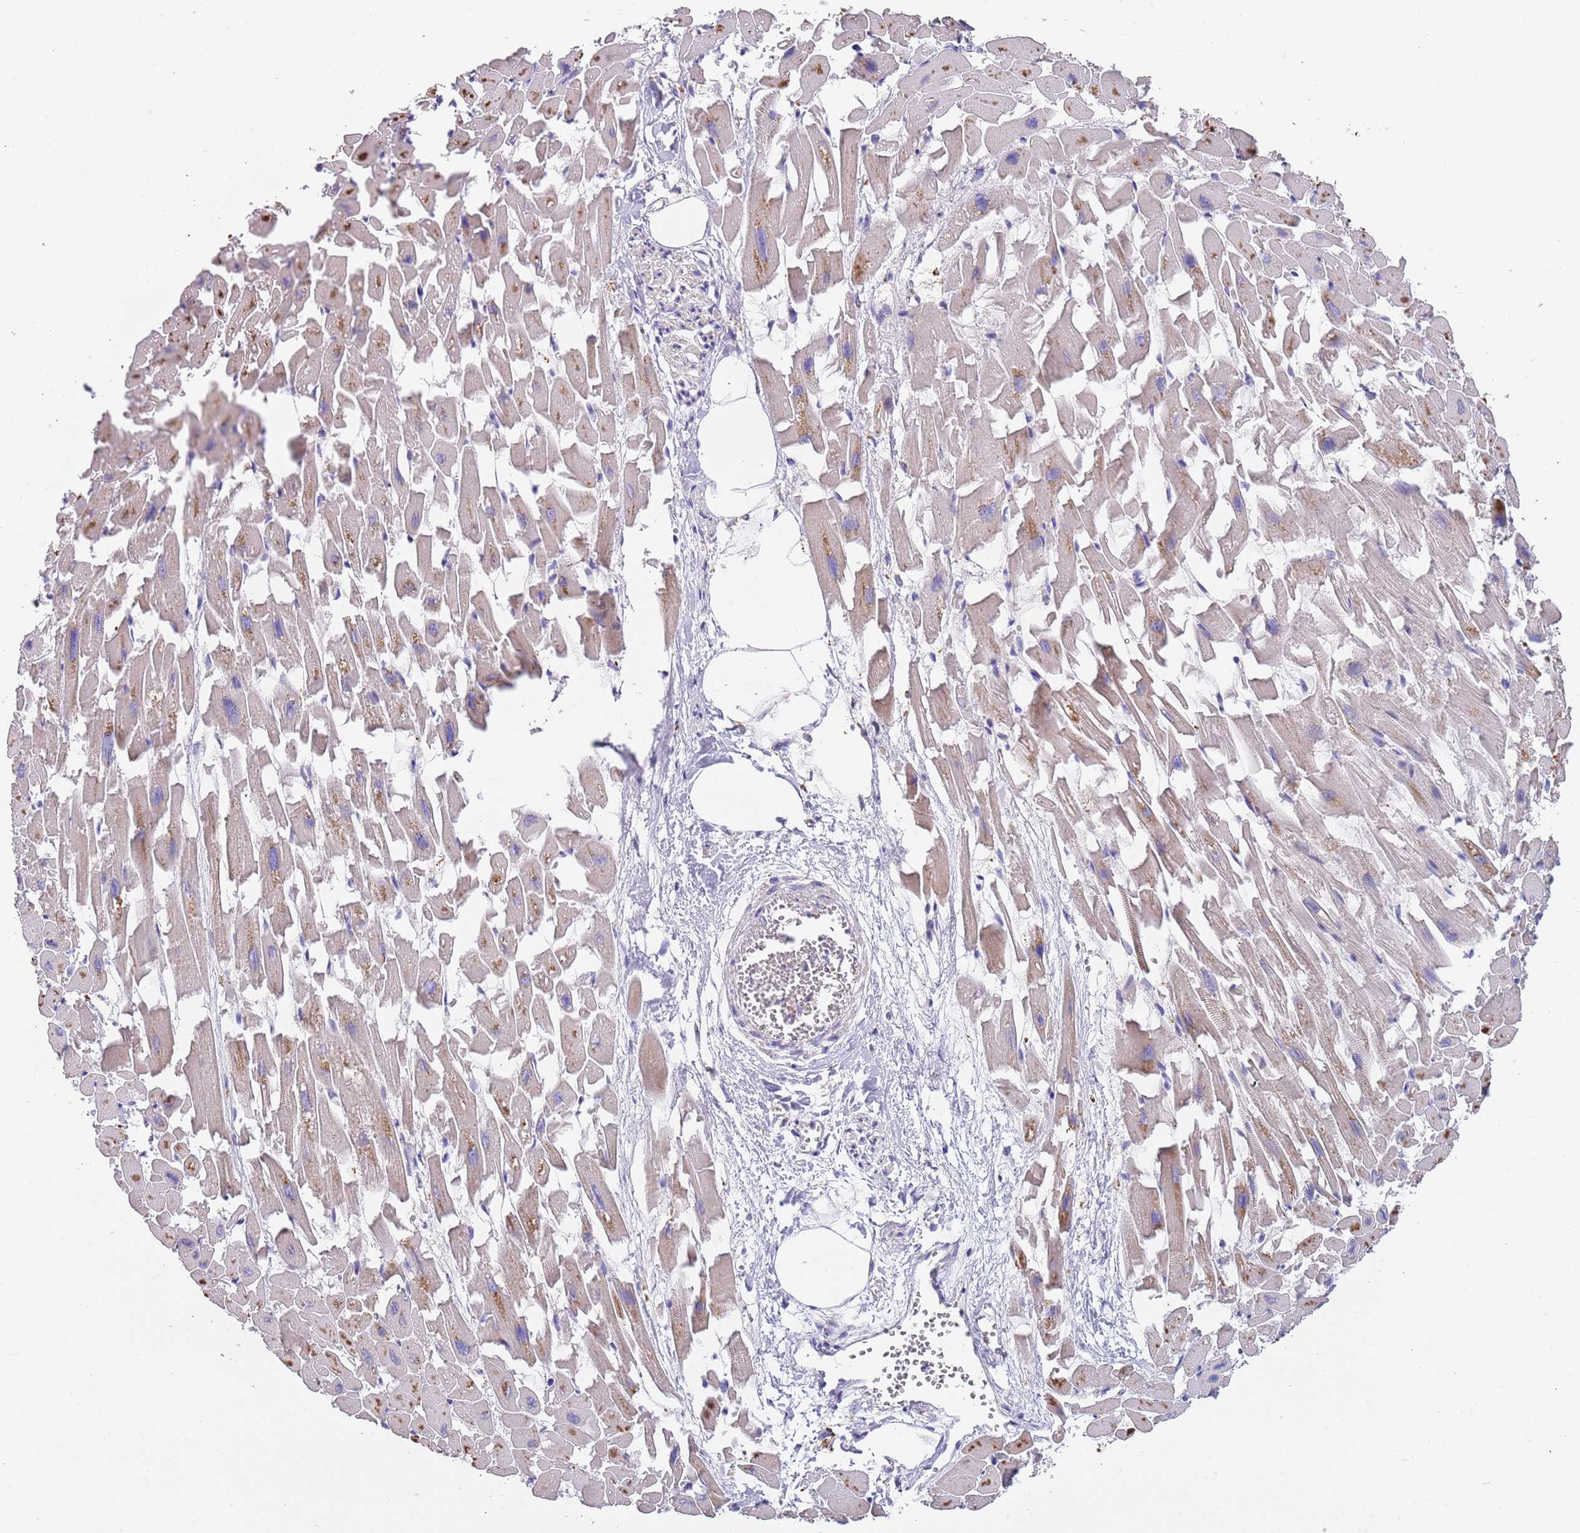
{"staining": {"intensity": "moderate", "quantity": "25%-75%", "location": "cytoplasmic/membranous"}, "tissue": "heart muscle", "cell_type": "Cardiomyocytes", "image_type": "normal", "snomed": [{"axis": "morphology", "description": "Normal tissue, NOS"}, {"axis": "topography", "description": "Heart"}], "caption": "An immunohistochemistry histopathology image of benign tissue is shown. Protein staining in brown shows moderate cytoplasmic/membranous positivity in heart muscle within cardiomyocytes. The protein is stained brown, and the nuclei are stained in blue (DAB IHC with brightfield microscopy, high magnification).", "gene": "TMEM64", "patient": {"sex": "female", "age": 64}}